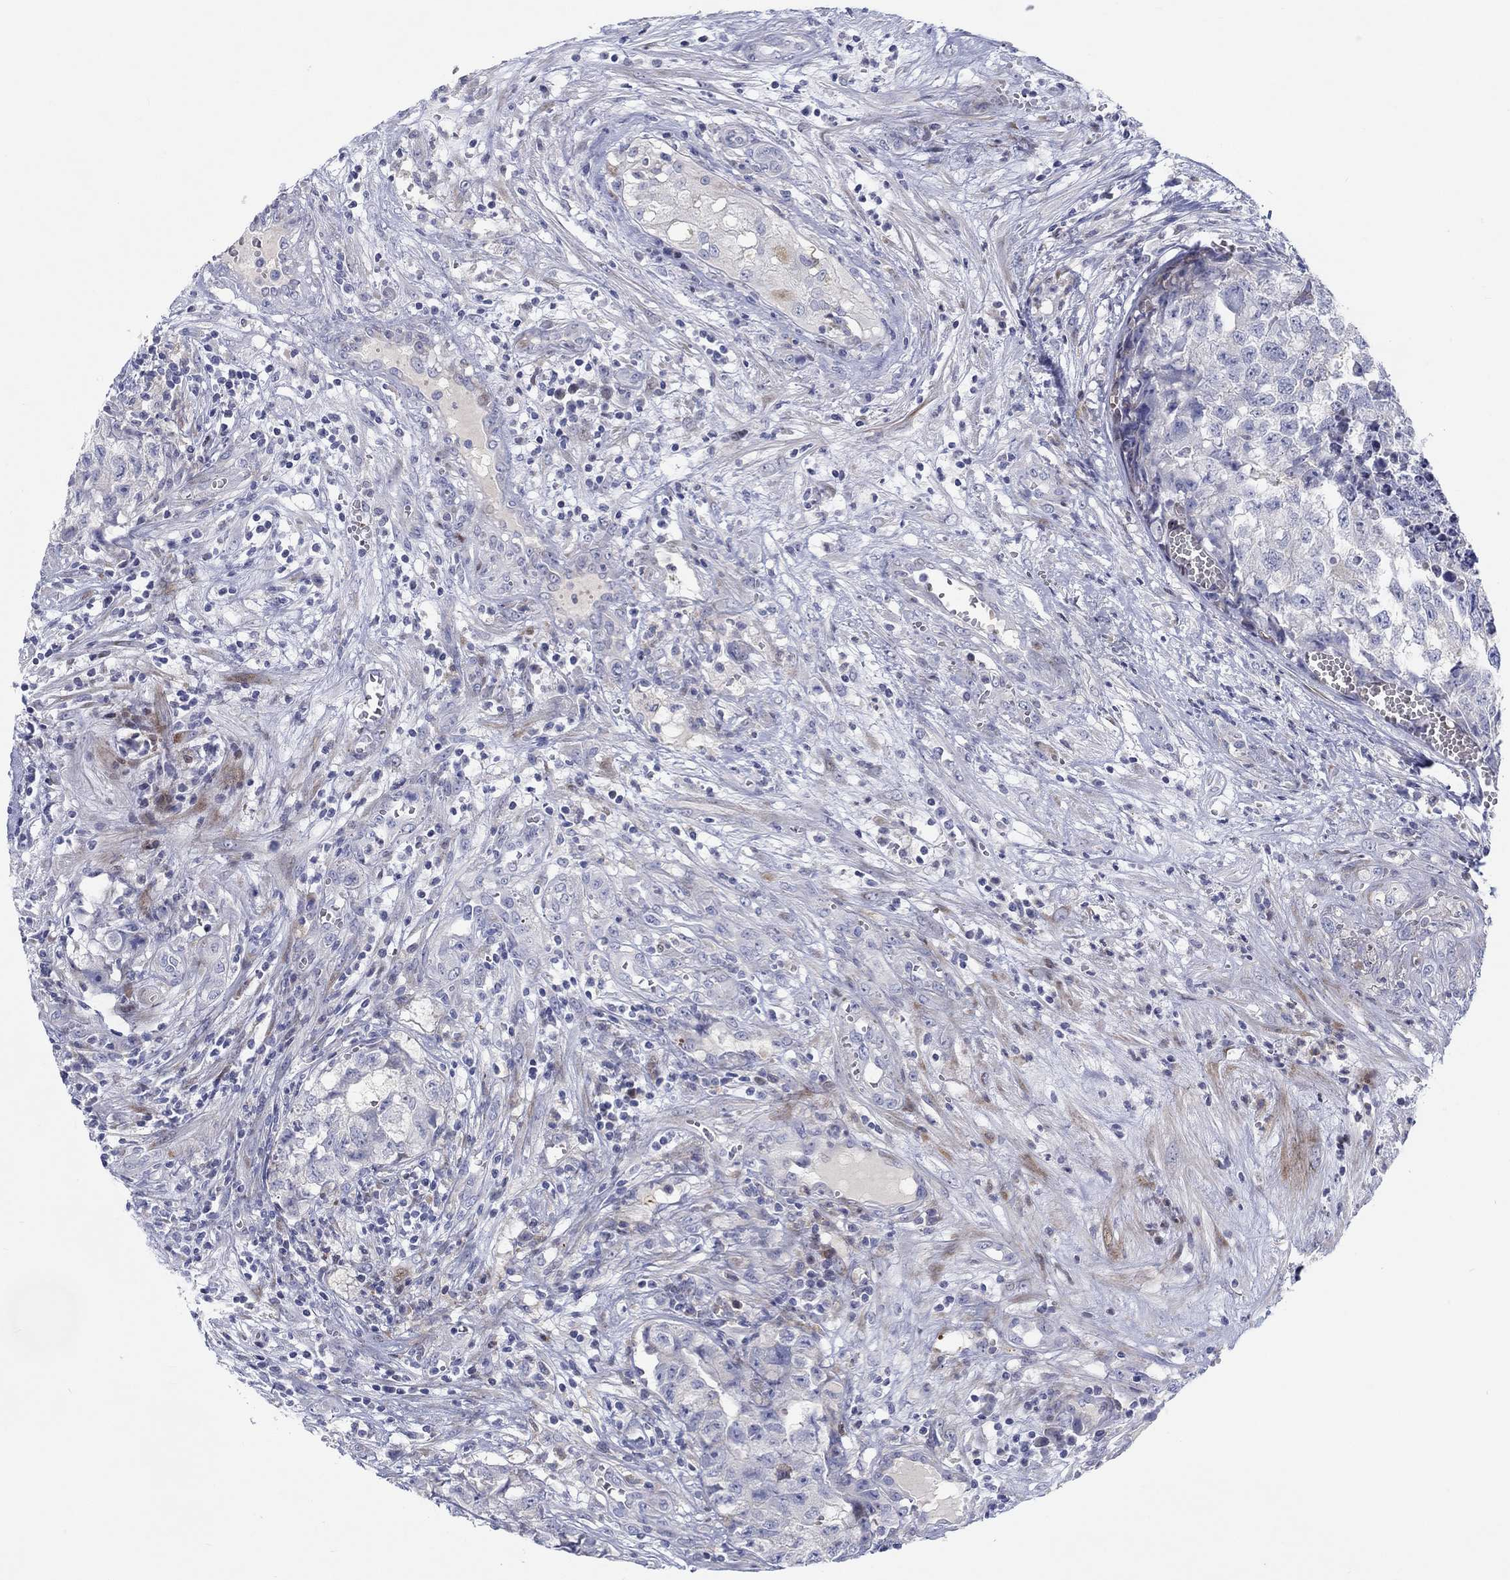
{"staining": {"intensity": "negative", "quantity": "none", "location": "none"}, "tissue": "testis cancer", "cell_type": "Tumor cells", "image_type": "cancer", "snomed": [{"axis": "morphology", "description": "Seminoma, NOS"}, {"axis": "morphology", "description": "Carcinoma, Embryonal, NOS"}, {"axis": "topography", "description": "Testis"}], "caption": "The image reveals no staining of tumor cells in testis cancer. (DAB IHC, high magnification).", "gene": "ARHGAP36", "patient": {"sex": "male", "age": 22}}